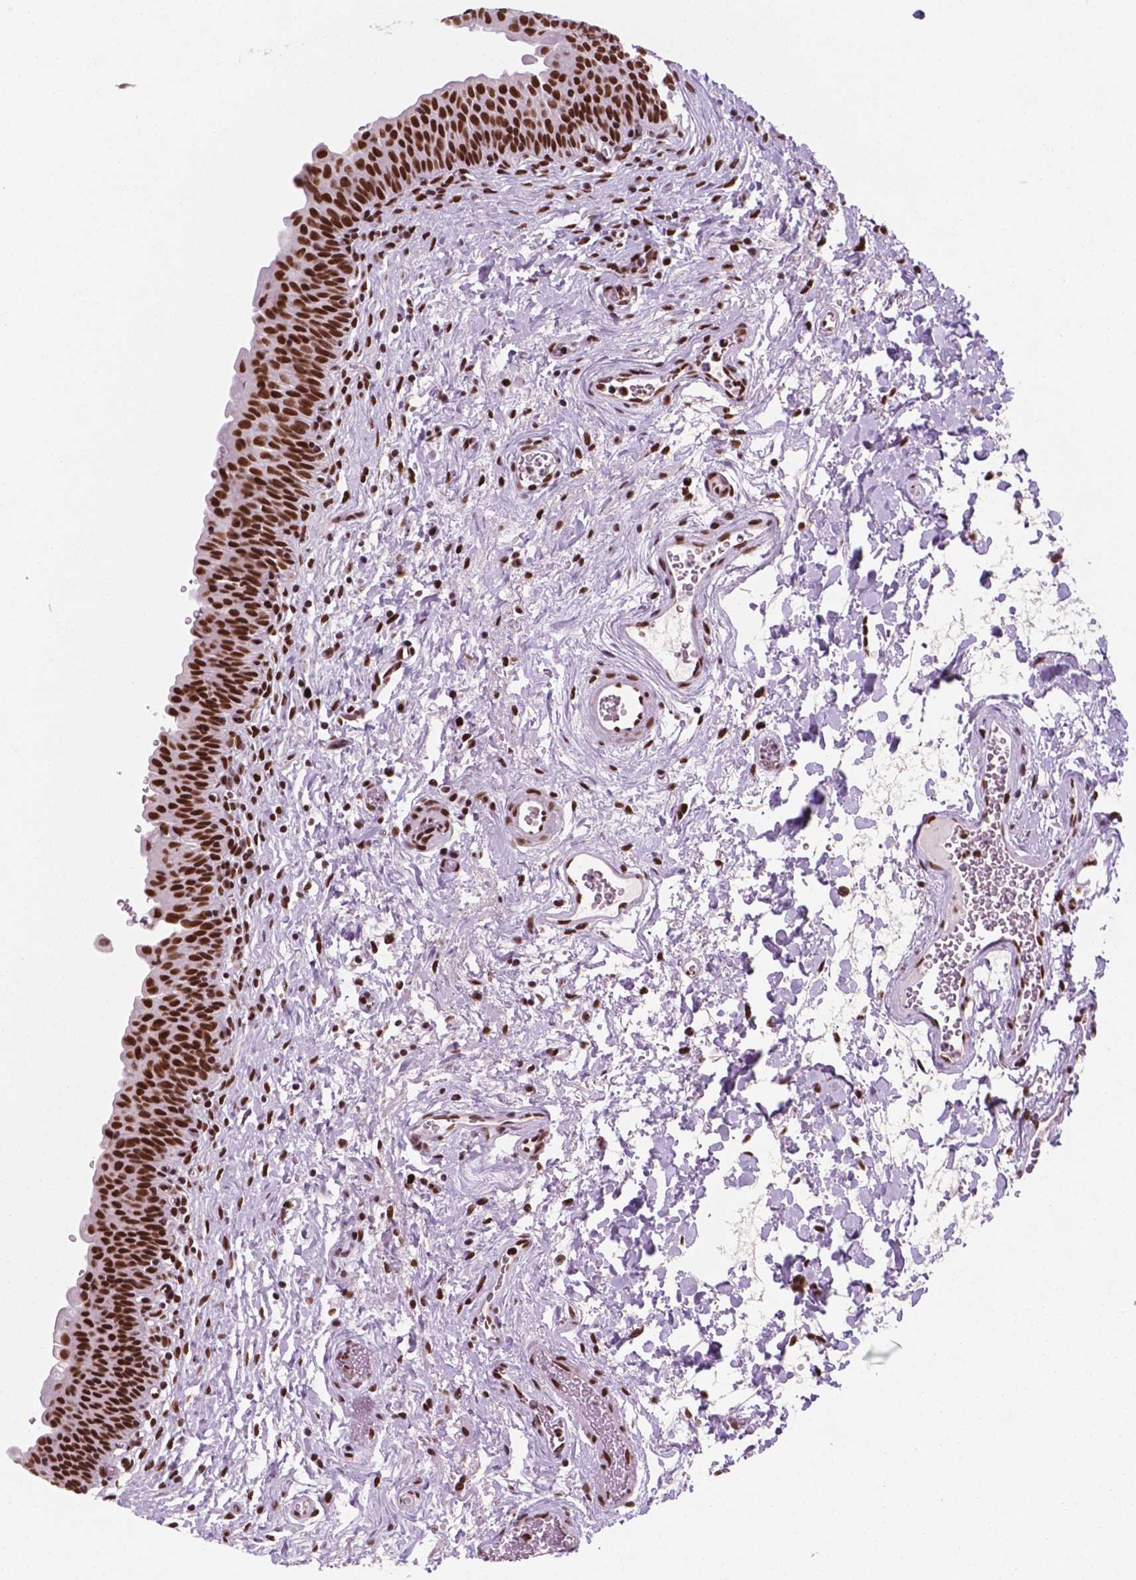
{"staining": {"intensity": "strong", "quantity": ">75%", "location": "nuclear"}, "tissue": "urinary bladder", "cell_type": "Urothelial cells", "image_type": "normal", "snomed": [{"axis": "morphology", "description": "Normal tissue, NOS"}, {"axis": "topography", "description": "Urinary bladder"}], "caption": "A high-resolution image shows IHC staining of unremarkable urinary bladder, which exhibits strong nuclear positivity in approximately >75% of urothelial cells. (DAB IHC with brightfield microscopy, high magnification).", "gene": "MSH6", "patient": {"sex": "male", "age": 56}}